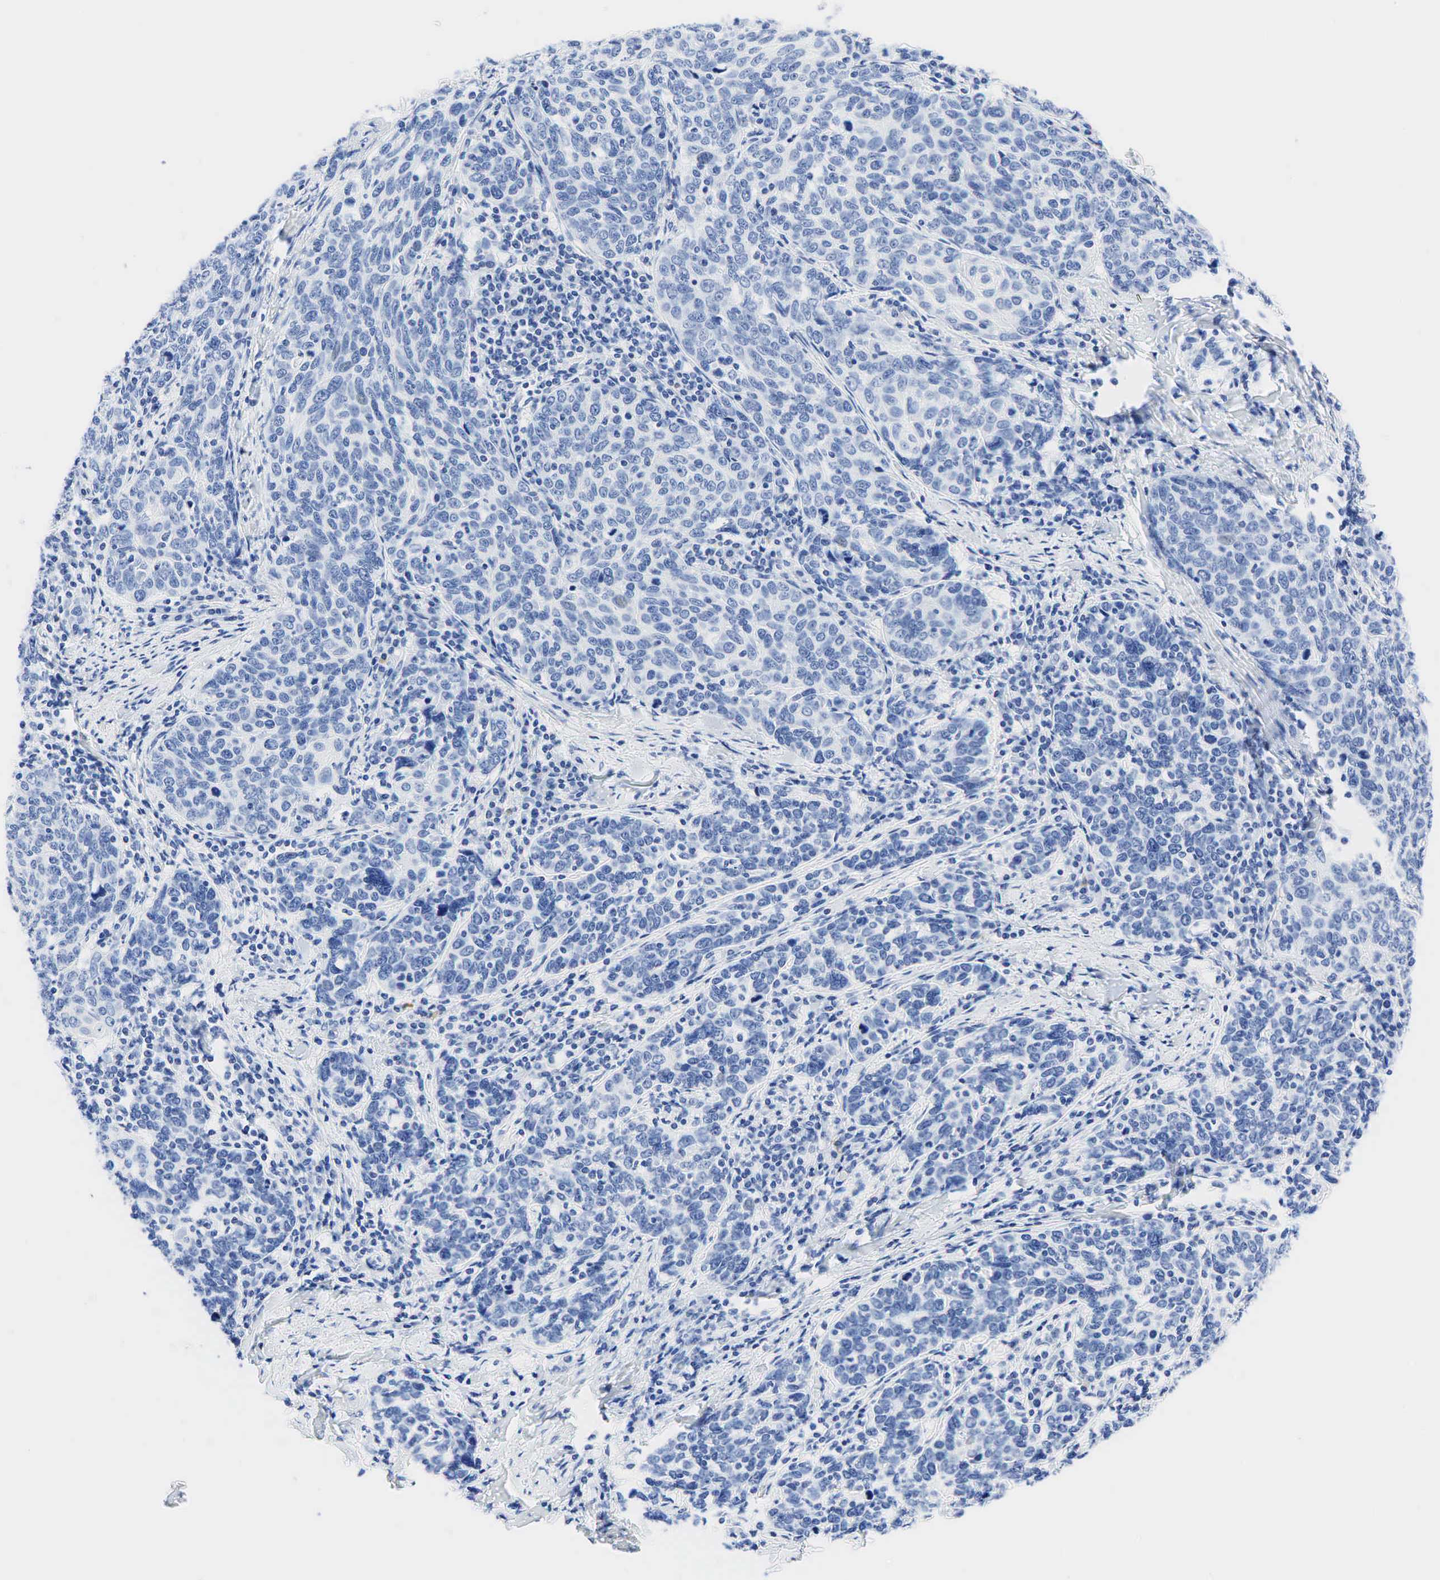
{"staining": {"intensity": "negative", "quantity": "none", "location": "none"}, "tissue": "cervical cancer", "cell_type": "Tumor cells", "image_type": "cancer", "snomed": [{"axis": "morphology", "description": "Squamous cell carcinoma, NOS"}, {"axis": "topography", "description": "Cervix"}], "caption": "Immunohistochemistry (IHC) image of cervical squamous cell carcinoma stained for a protein (brown), which exhibits no staining in tumor cells.", "gene": "NKX2-1", "patient": {"sex": "female", "age": 41}}